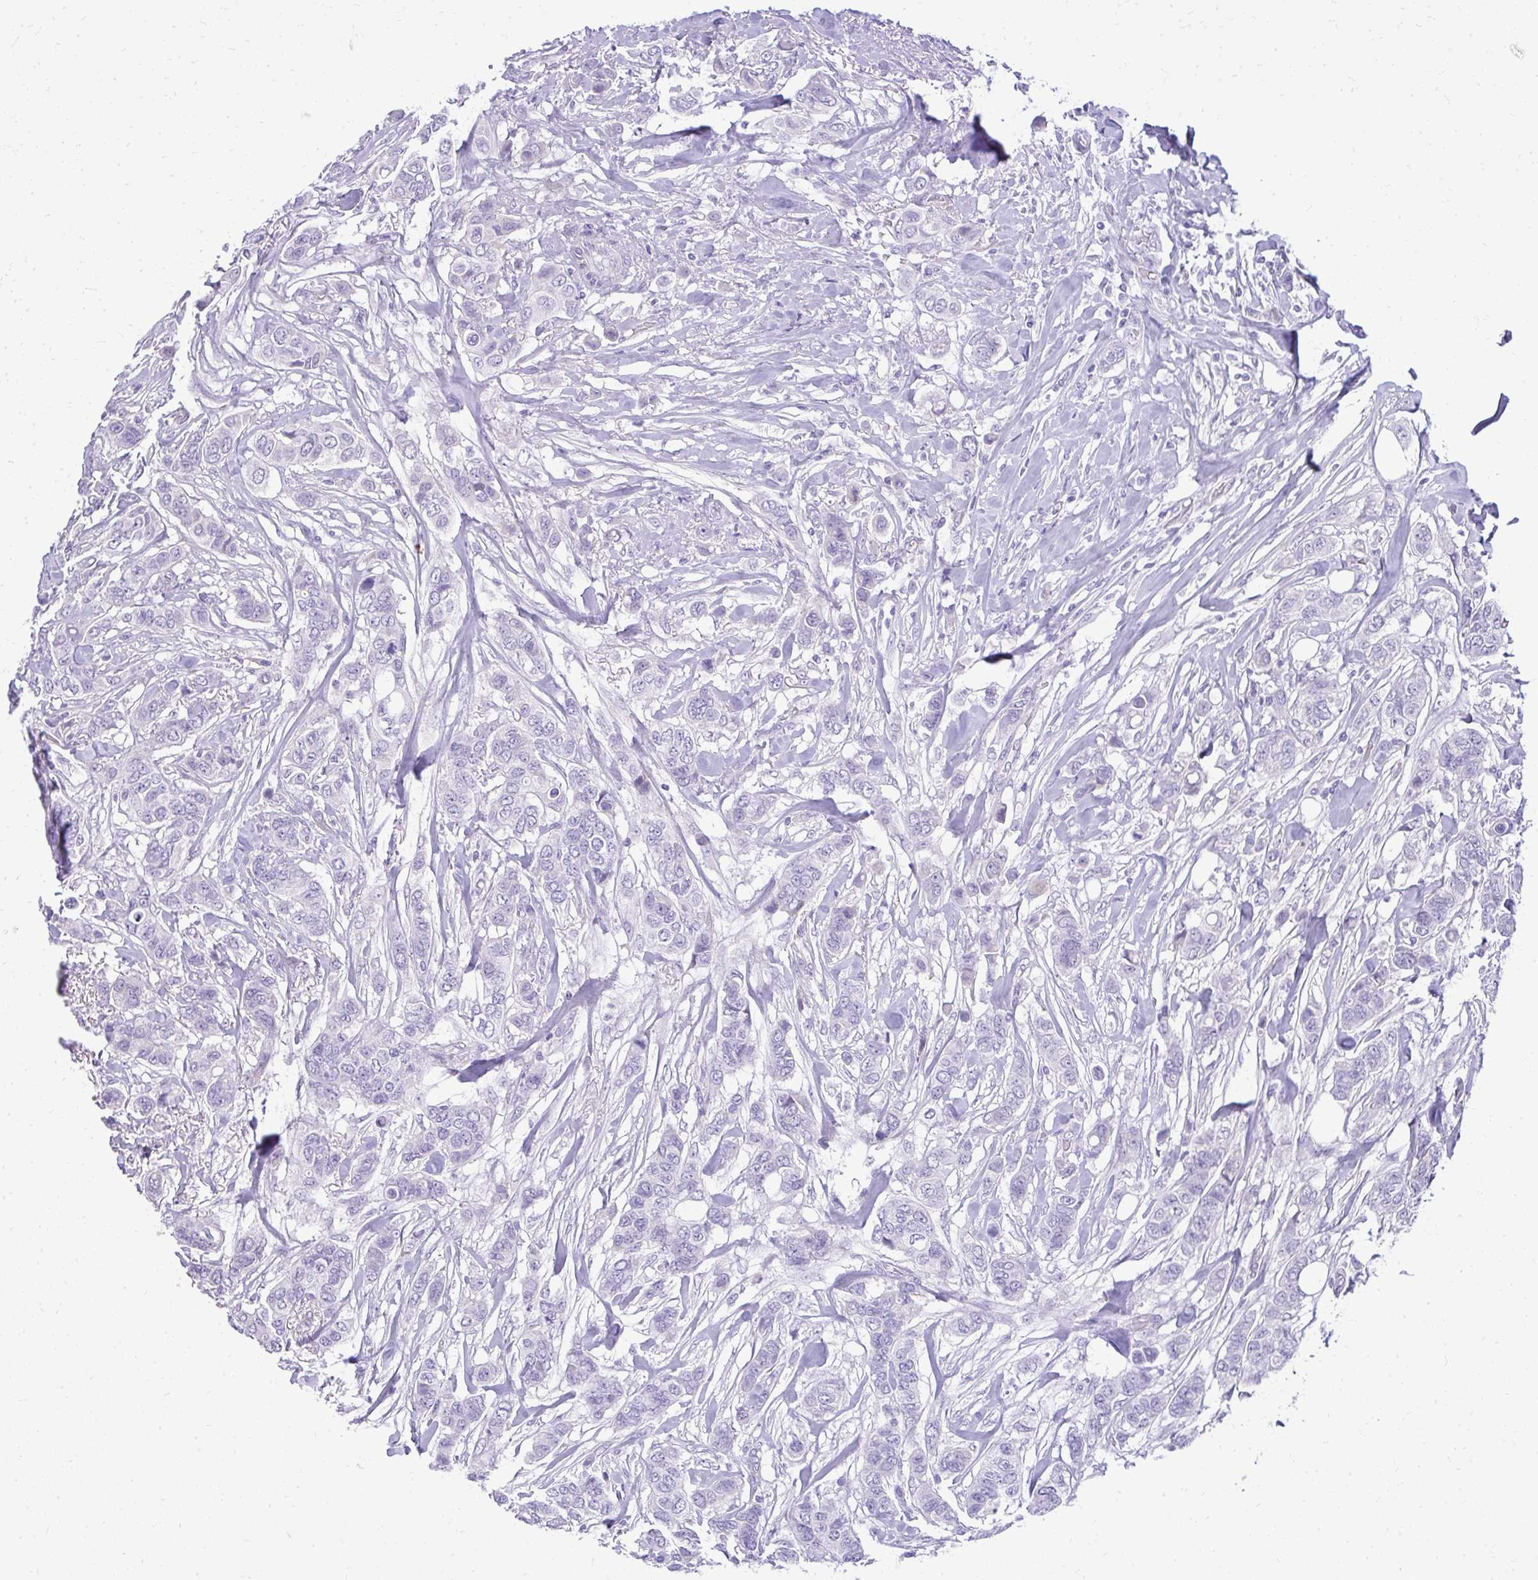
{"staining": {"intensity": "negative", "quantity": "none", "location": "none"}, "tissue": "breast cancer", "cell_type": "Tumor cells", "image_type": "cancer", "snomed": [{"axis": "morphology", "description": "Lobular carcinoma"}, {"axis": "topography", "description": "Breast"}], "caption": "This is an immunohistochemistry (IHC) photomicrograph of human breast cancer (lobular carcinoma). There is no staining in tumor cells.", "gene": "PRAP1", "patient": {"sex": "female", "age": 51}}